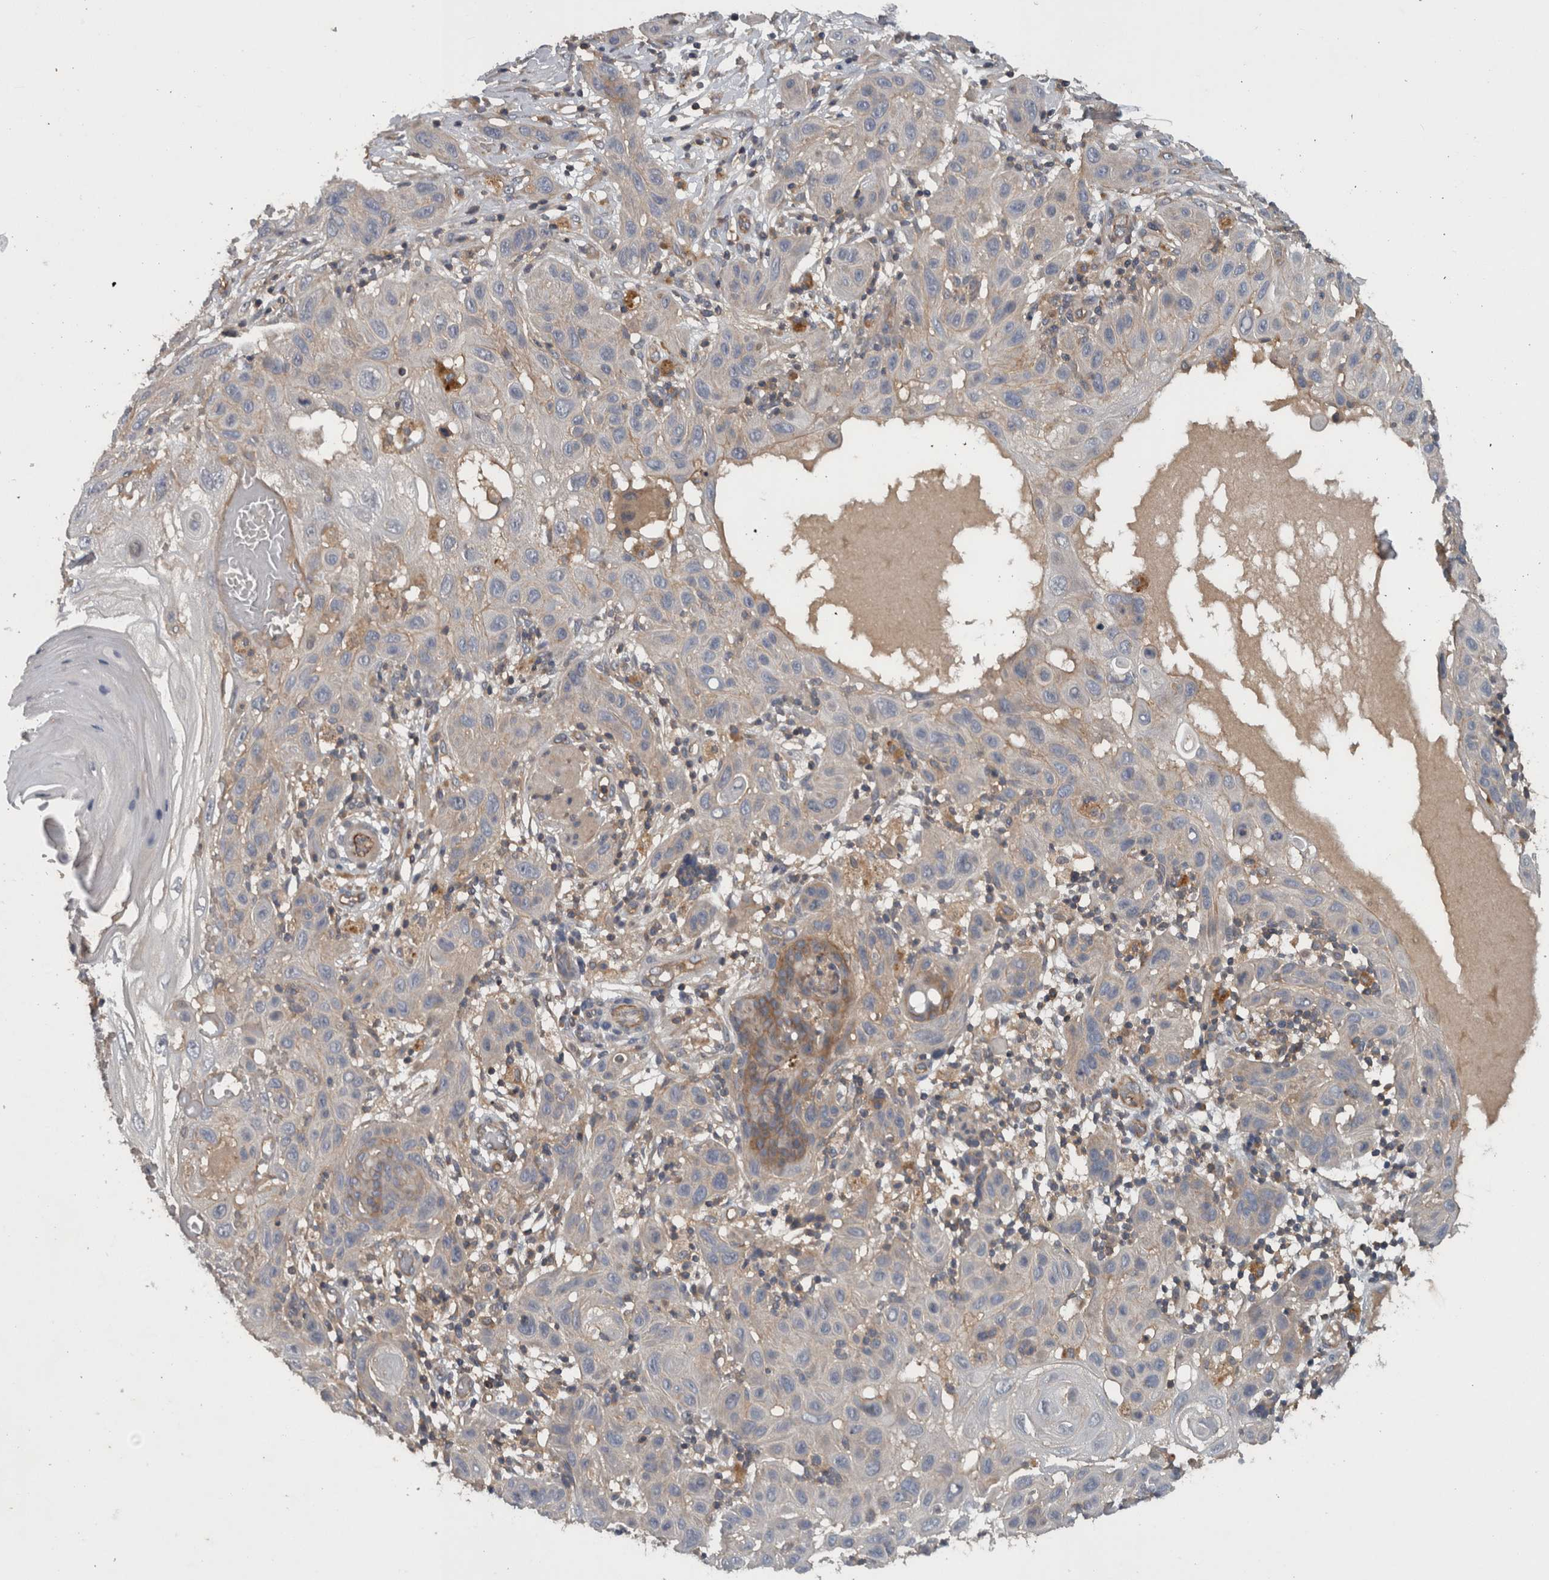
{"staining": {"intensity": "negative", "quantity": "none", "location": "none"}, "tissue": "skin cancer", "cell_type": "Tumor cells", "image_type": "cancer", "snomed": [{"axis": "morphology", "description": "Squamous cell carcinoma, NOS"}, {"axis": "topography", "description": "Skin"}], "caption": "This is an immunohistochemistry histopathology image of human skin cancer (squamous cell carcinoma). There is no expression in tumor cells.", "gene": "SCARA5", "patient": {"sex": "female", "age": 96}}